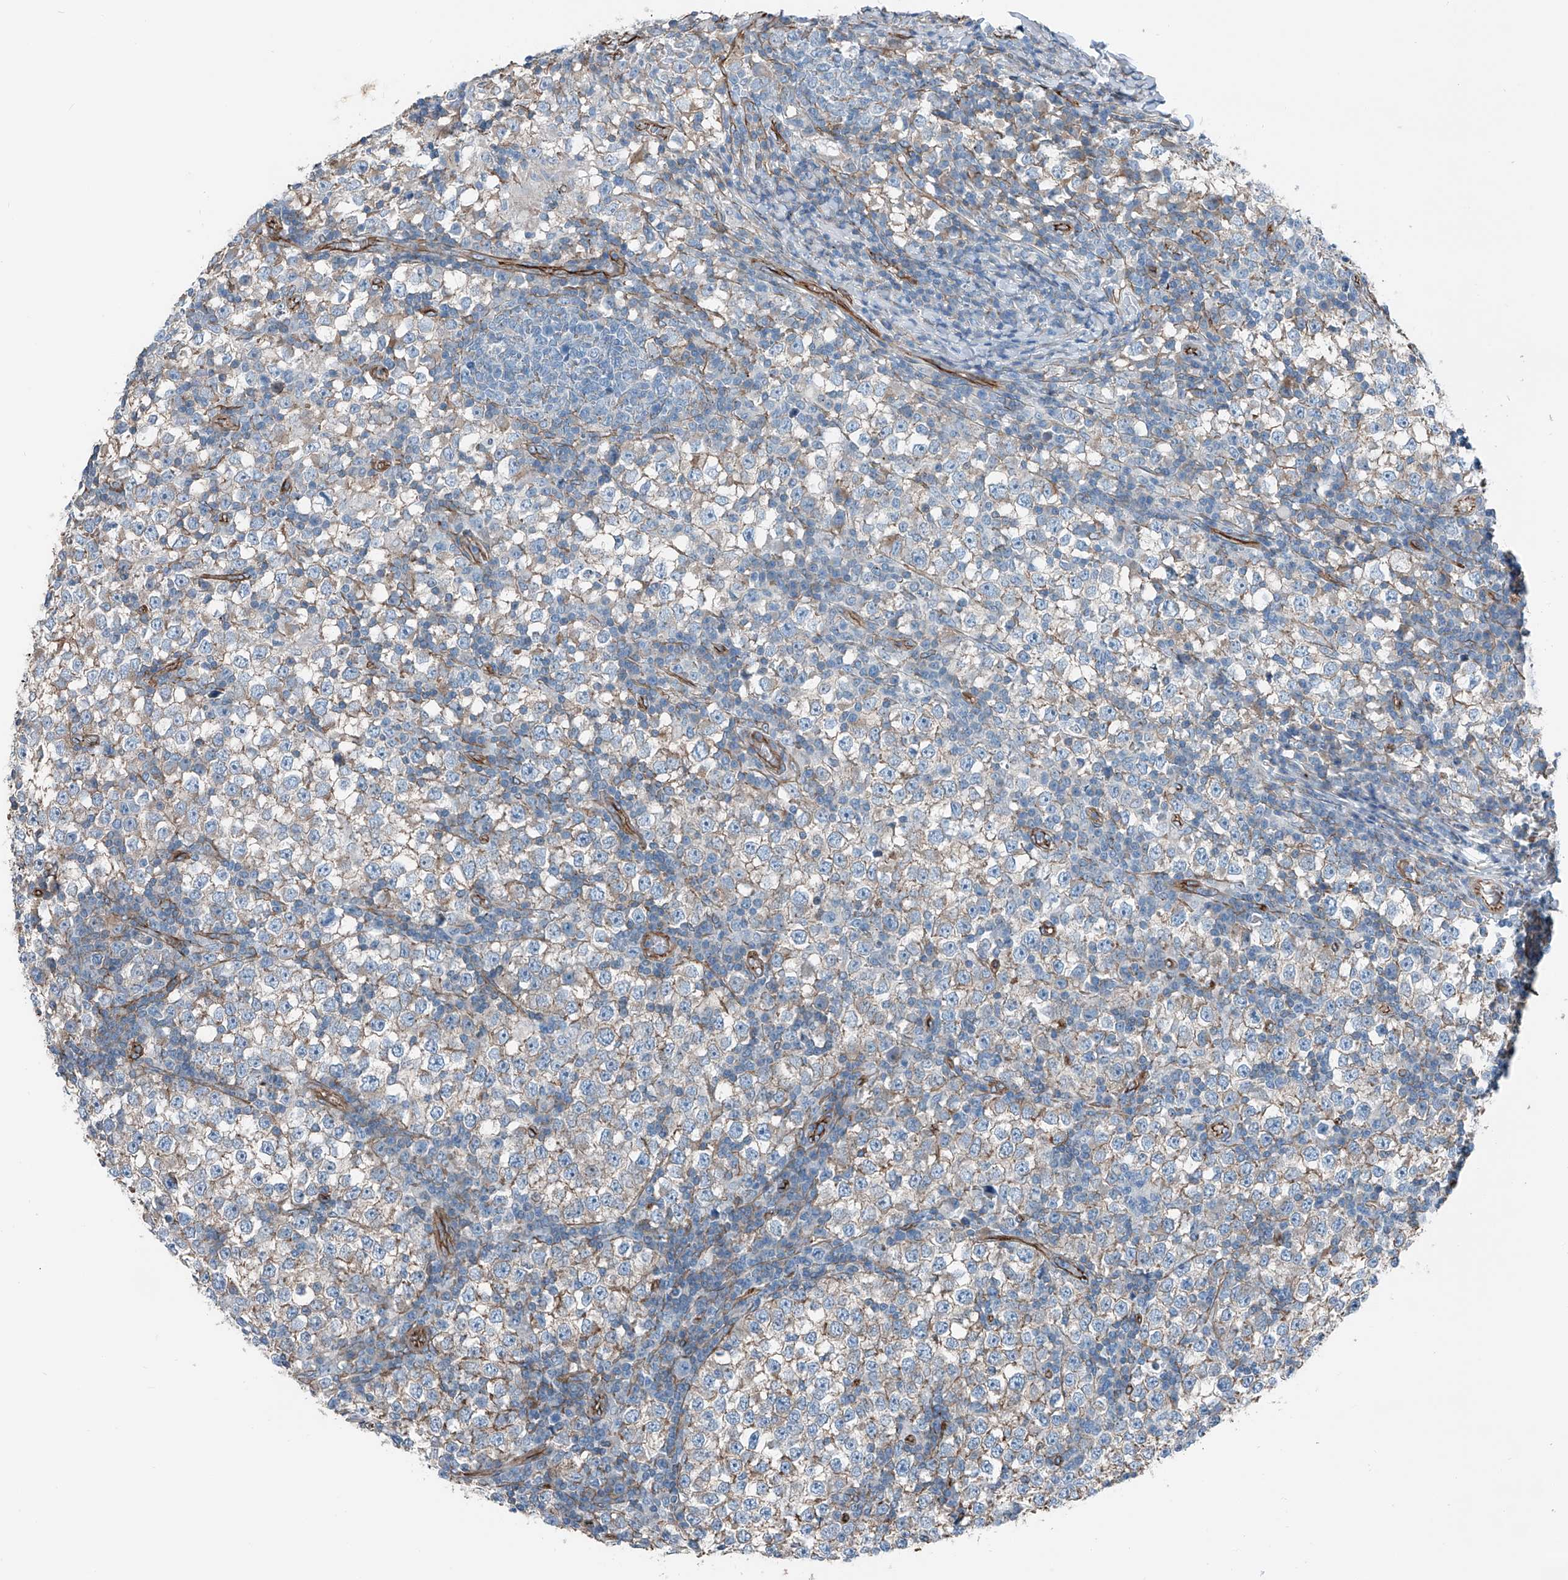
{"staining": {"intensity": "moderate", "quantity": "<25%", "location": "cytoplasmic/membranous"}, "tissue": "testis cancer", "cell_type": "Tumor cells", "image_type": "cancer", "snomed": [{"axis": "morphology", "description": "Seminoma, NOS"}, {"axis": "topography", "description": "Testis"}], "caption": "Immunohistochemical staining of human testis cancer shows moderate cytoplasmic/membranous protein expression in approximately <25% of tumor cells. The protein of interest is stained brown, and the nuclei are stained in blue (DAB IHC with brightfield microscopy, high magnification).", "gene": "THEMIS2", "patient": {"sex": "male", "age": 65}}